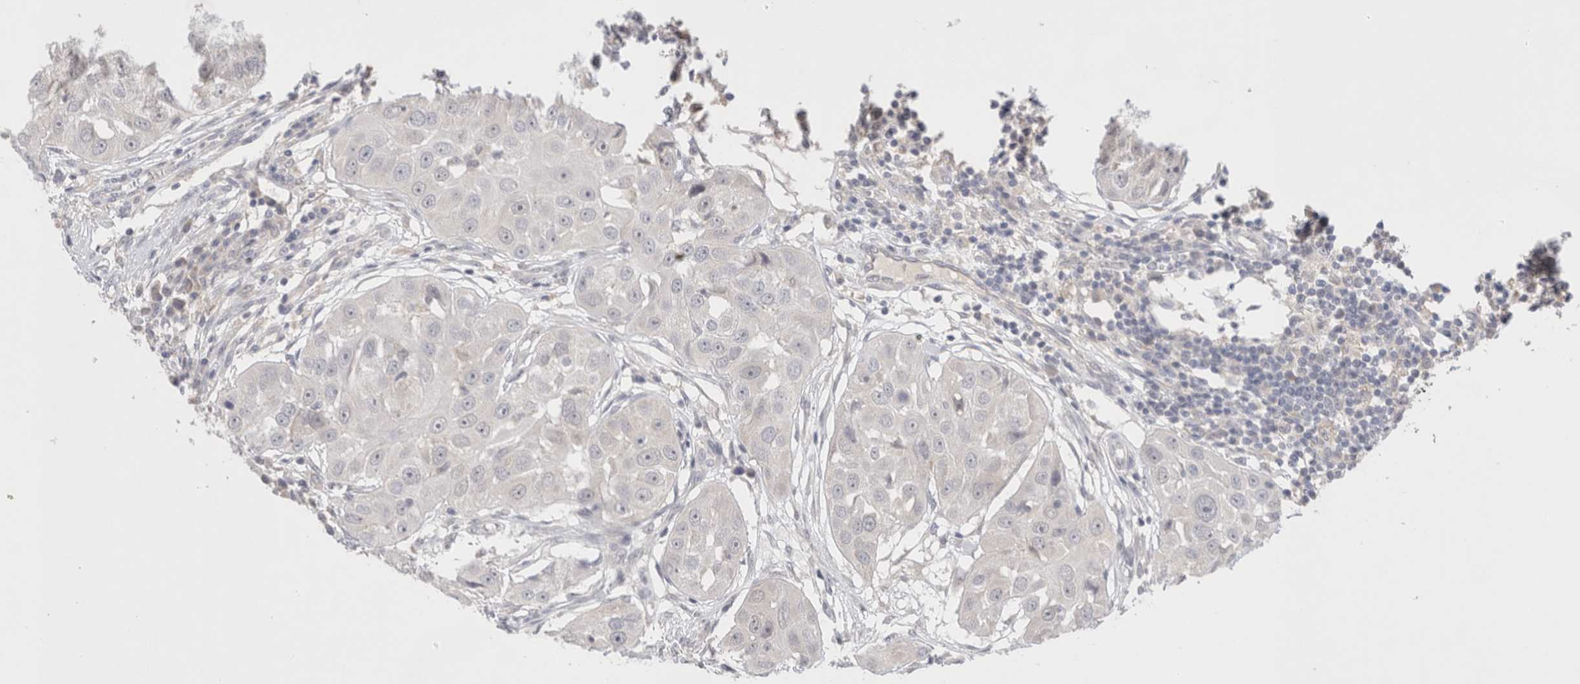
{"staining": {"intensity": "negative", "quantity": "none", "location": "none"}, "tissue": "head and neck cancer", "cell_type": "Tumor cells", "image_type": "cancer", "snomed": [{"axis": "morphology", "description": "Normal tissue, NOS"}, {"axis": "morphology", "description": "Squamous cell carcinoma, NOS"}, {"axis": "topography", "description": "Skeletal muscle"}, {"axis": "topography", "description": "Head-Neck"}], "caption": "Protein analysis of head and neck cancer displays no significant expression in tumor cells.", "gene": "SPATA20", "patient": {"sex": "male", "age": 51}}